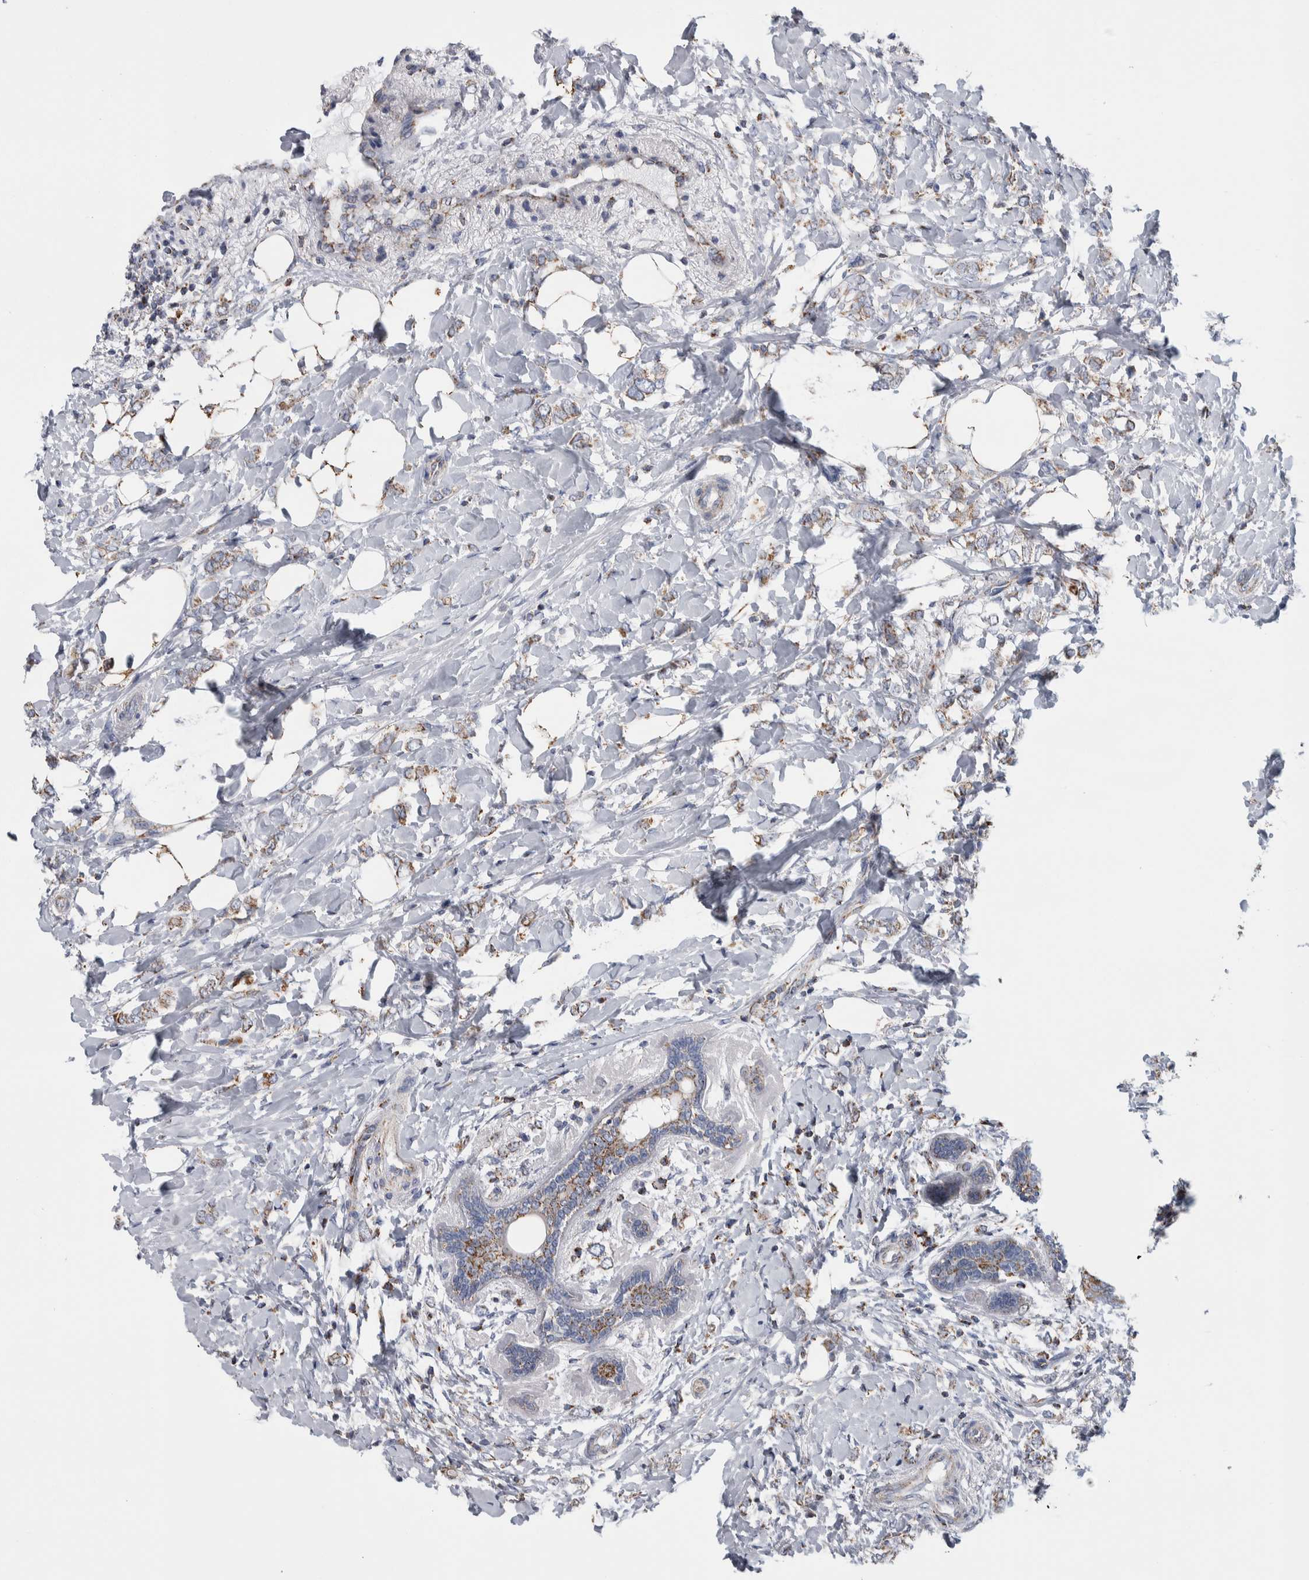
{"staining": {"intensity": "weak", "quantity": "25%-75%", "location": "cytoplasmic/membranous"}, "tissue": "breast cancer", "cell_type": "Tumor cells", "image_type": "cancer", "snomed": [{"axis": "morphology", "description": "Normal tissue, NOS"}, {"axis": "morphology", "description": "Lobular carcinoma"}, {"axis": "topography", "description": "Breast"}], "caption": "Breast cancer stained with immunohistochemistry (IHC) shows weak cytoplasmic/membranous positivity in about 25%-75% of tumor cells.", "gene": "ETFA", "patient": {"sex": "female", "age": 47}}